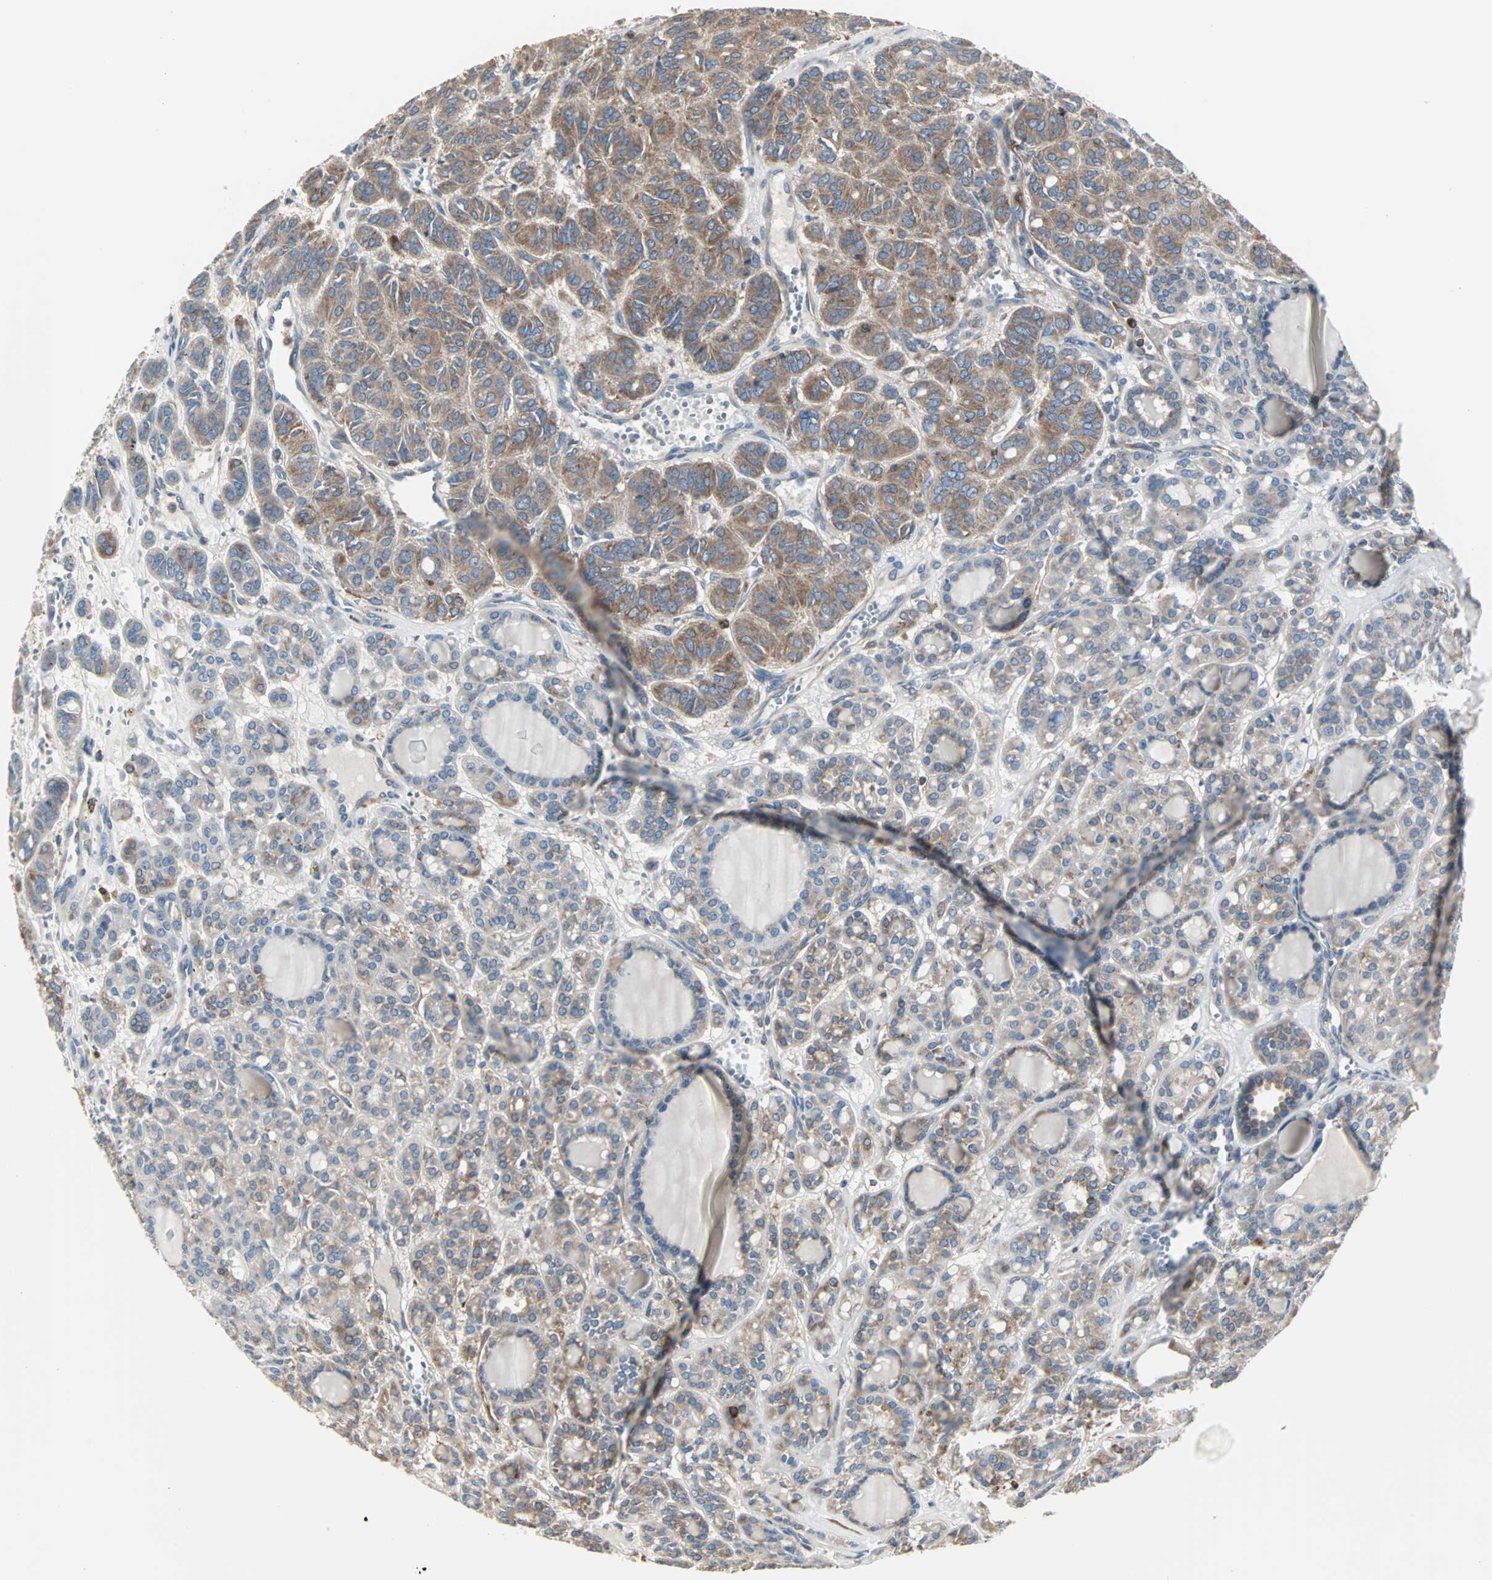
{"staining": {"intensity": "strong", "quantity": ">75%", "location": "cytoplasmic/membranous"}, "tissue": "thyroid cancer", "cell_type": "Tumor cells", "image_type": "cancer", "snomed": [{"axis": "morphology", "description": "Follicular adenoma carcinoma, NOS"}, {"axis": "topography", "description": "Thyroid gland"}], "caption": "Immunohistochemistry (IHC) image of neoplastic tissue: thyroid cancer (follicular adenoma carcinoma) stained using immunohistochemistry (IHC) shows high levels of strong protein expression localized specifically in the cytoplasmic/membranous of tumor cells, appearing as a cytoplasmic/membranous brown color.", "gene": "LRRFIP1", "patient": {"sex": "female", "age": 71}}